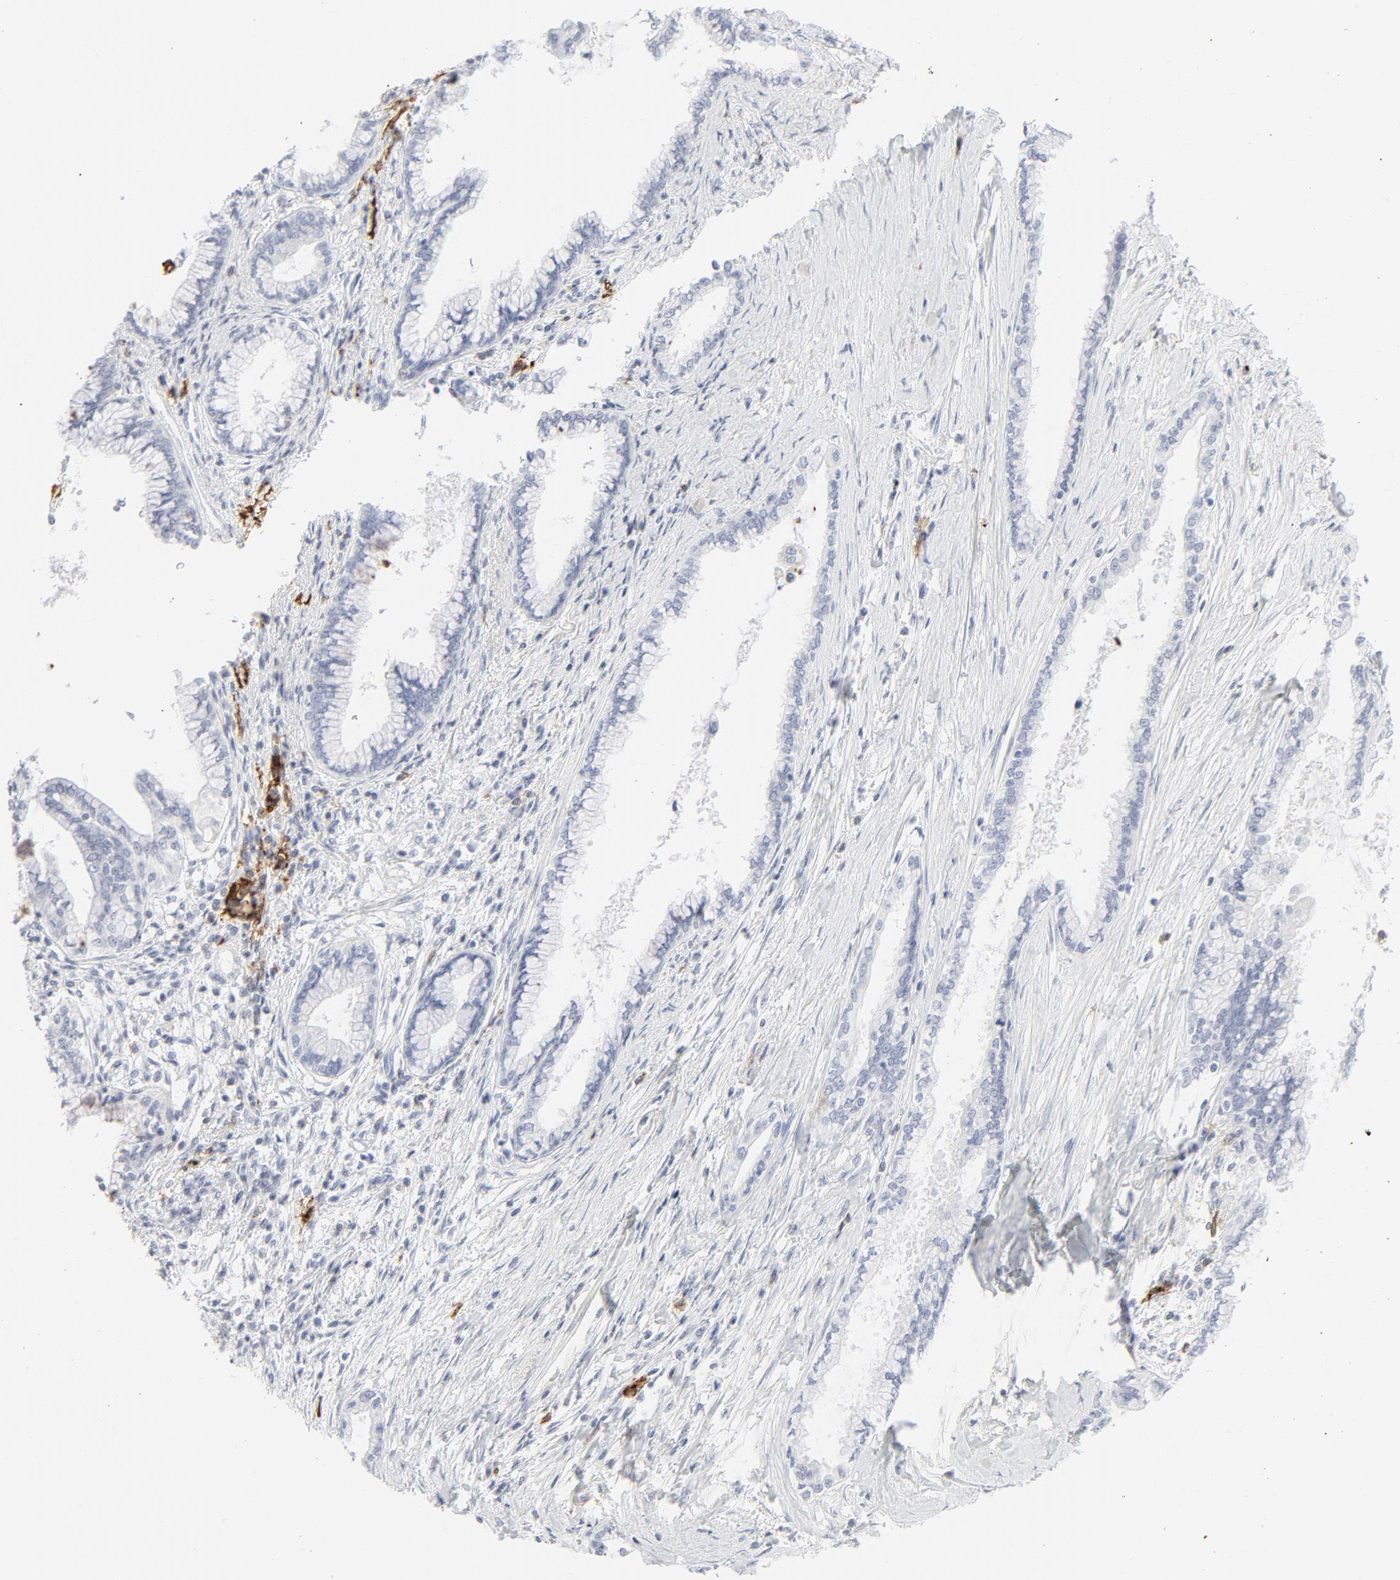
{"staining": {"intensity": "negative", "quantity": "none", "location": "none"}, "tissue": "pancreatic cancer", "cell_type": "Tumor cells", "image_type": "cancer", "snomed": [{"axis": "morphology", "description": "Adenocarcinoma, NOS"}, {"axis": "topography", "description": "Pancreas"}], "caption": "Immunohistochemistry (IHC) image of neoplastic tissue: pancreatic cancer (adenocarcinoma) stained with DAB (3,3'-diaminobenzidine) shows no significant protein positivity in tumor cells.", "gene": "CCR7", "patient": {"sex": "female", "age": 64}}